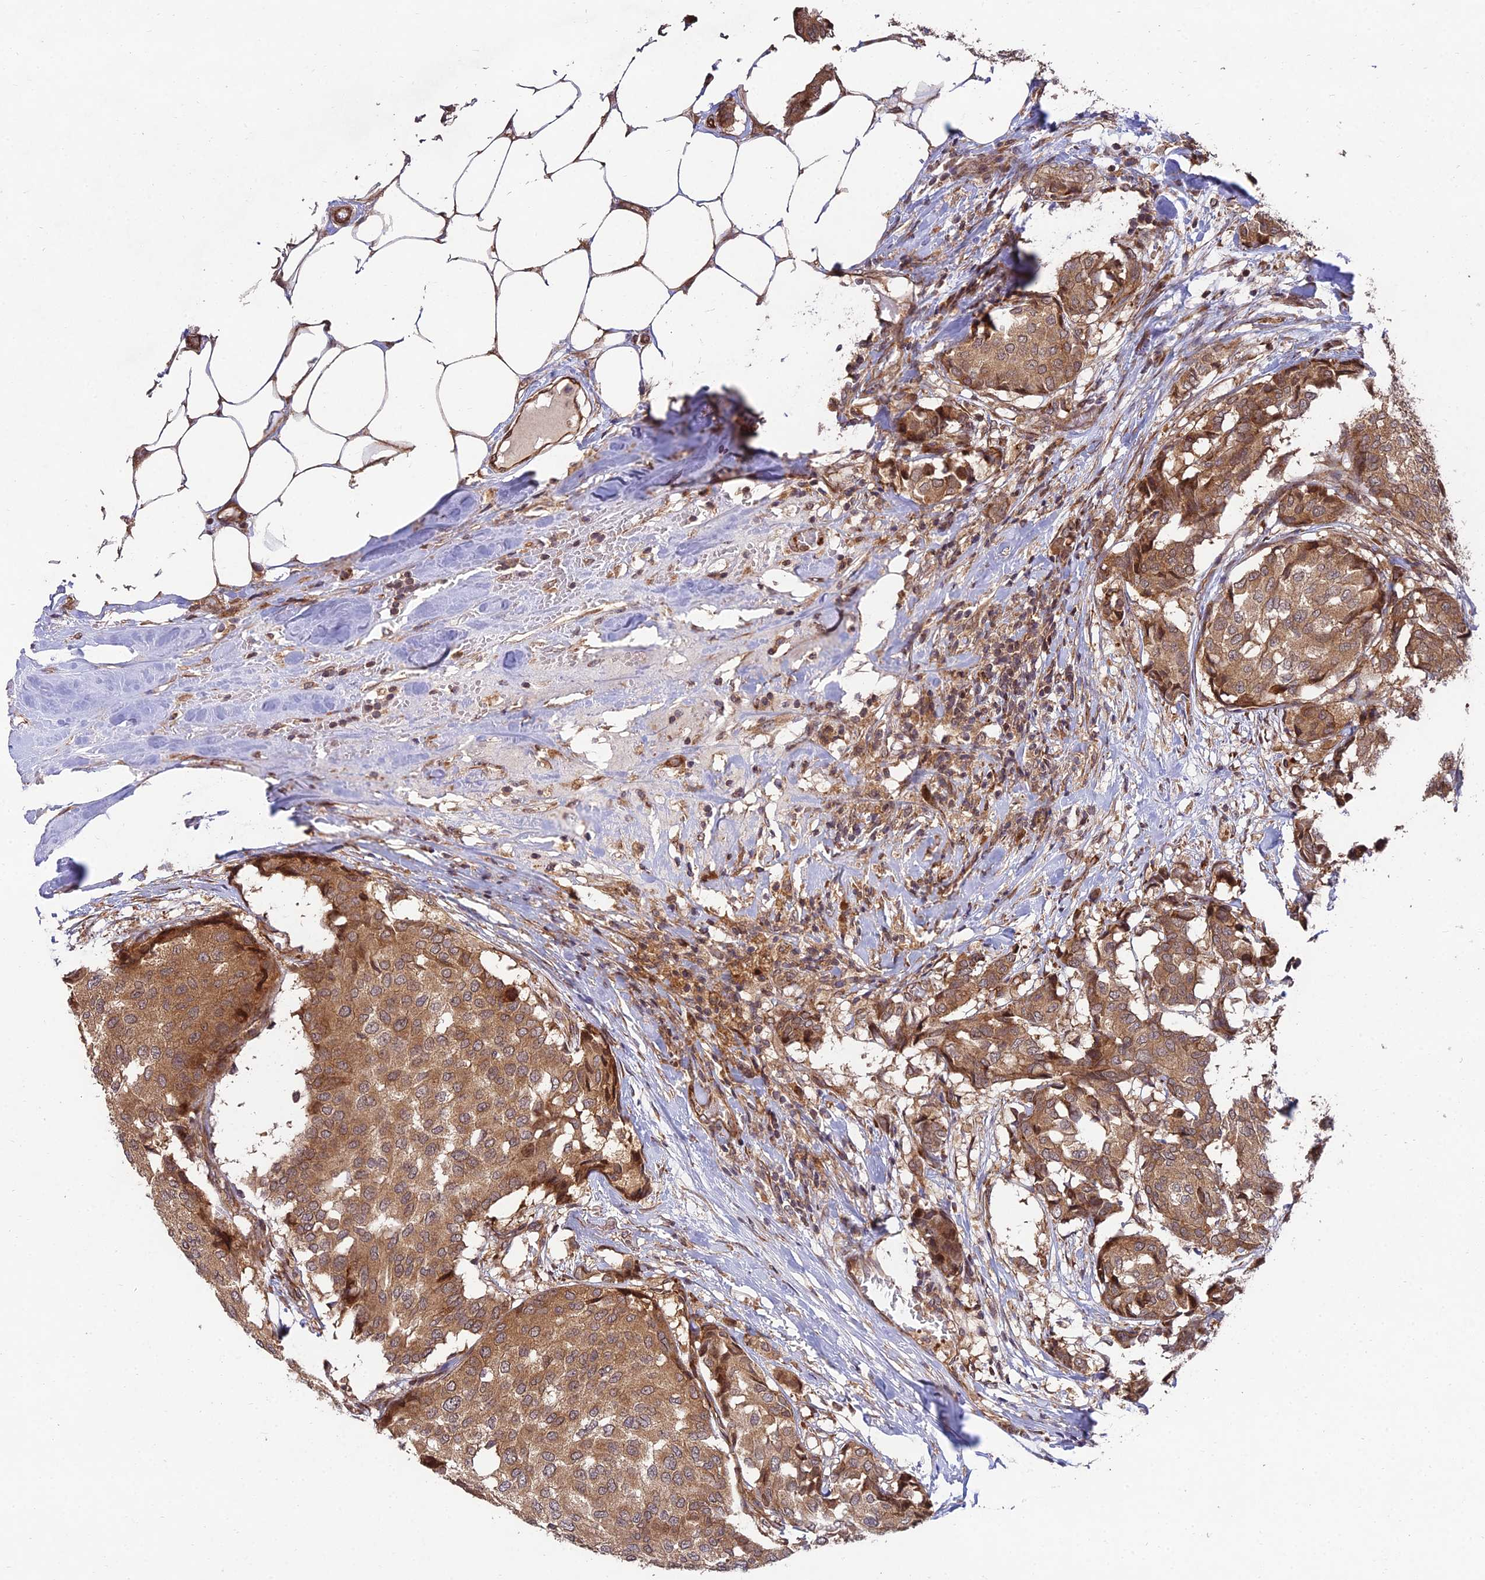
{"staining": {"intensity": "moderate", "quantity": ">75%", "location": "cytoplasmic/membranous"}, "tissue": "breast cancer", "cell_type": "Tumor cells", "image_type": "cancer", "snomed": [{"axis": "morphology", "description": "Duct carcinoma"}, {"axis": "topography", "description": "Breast"}], "caption": "Intraductal carcinoma (breast) stained with immunohistochemistry (IHC) demonstrates moderate cytoplasmic/membranous positivity in approximately >75% of tumor cells.", "gene": "MKKS", "patient": {"sex": "female", "age": 75}}